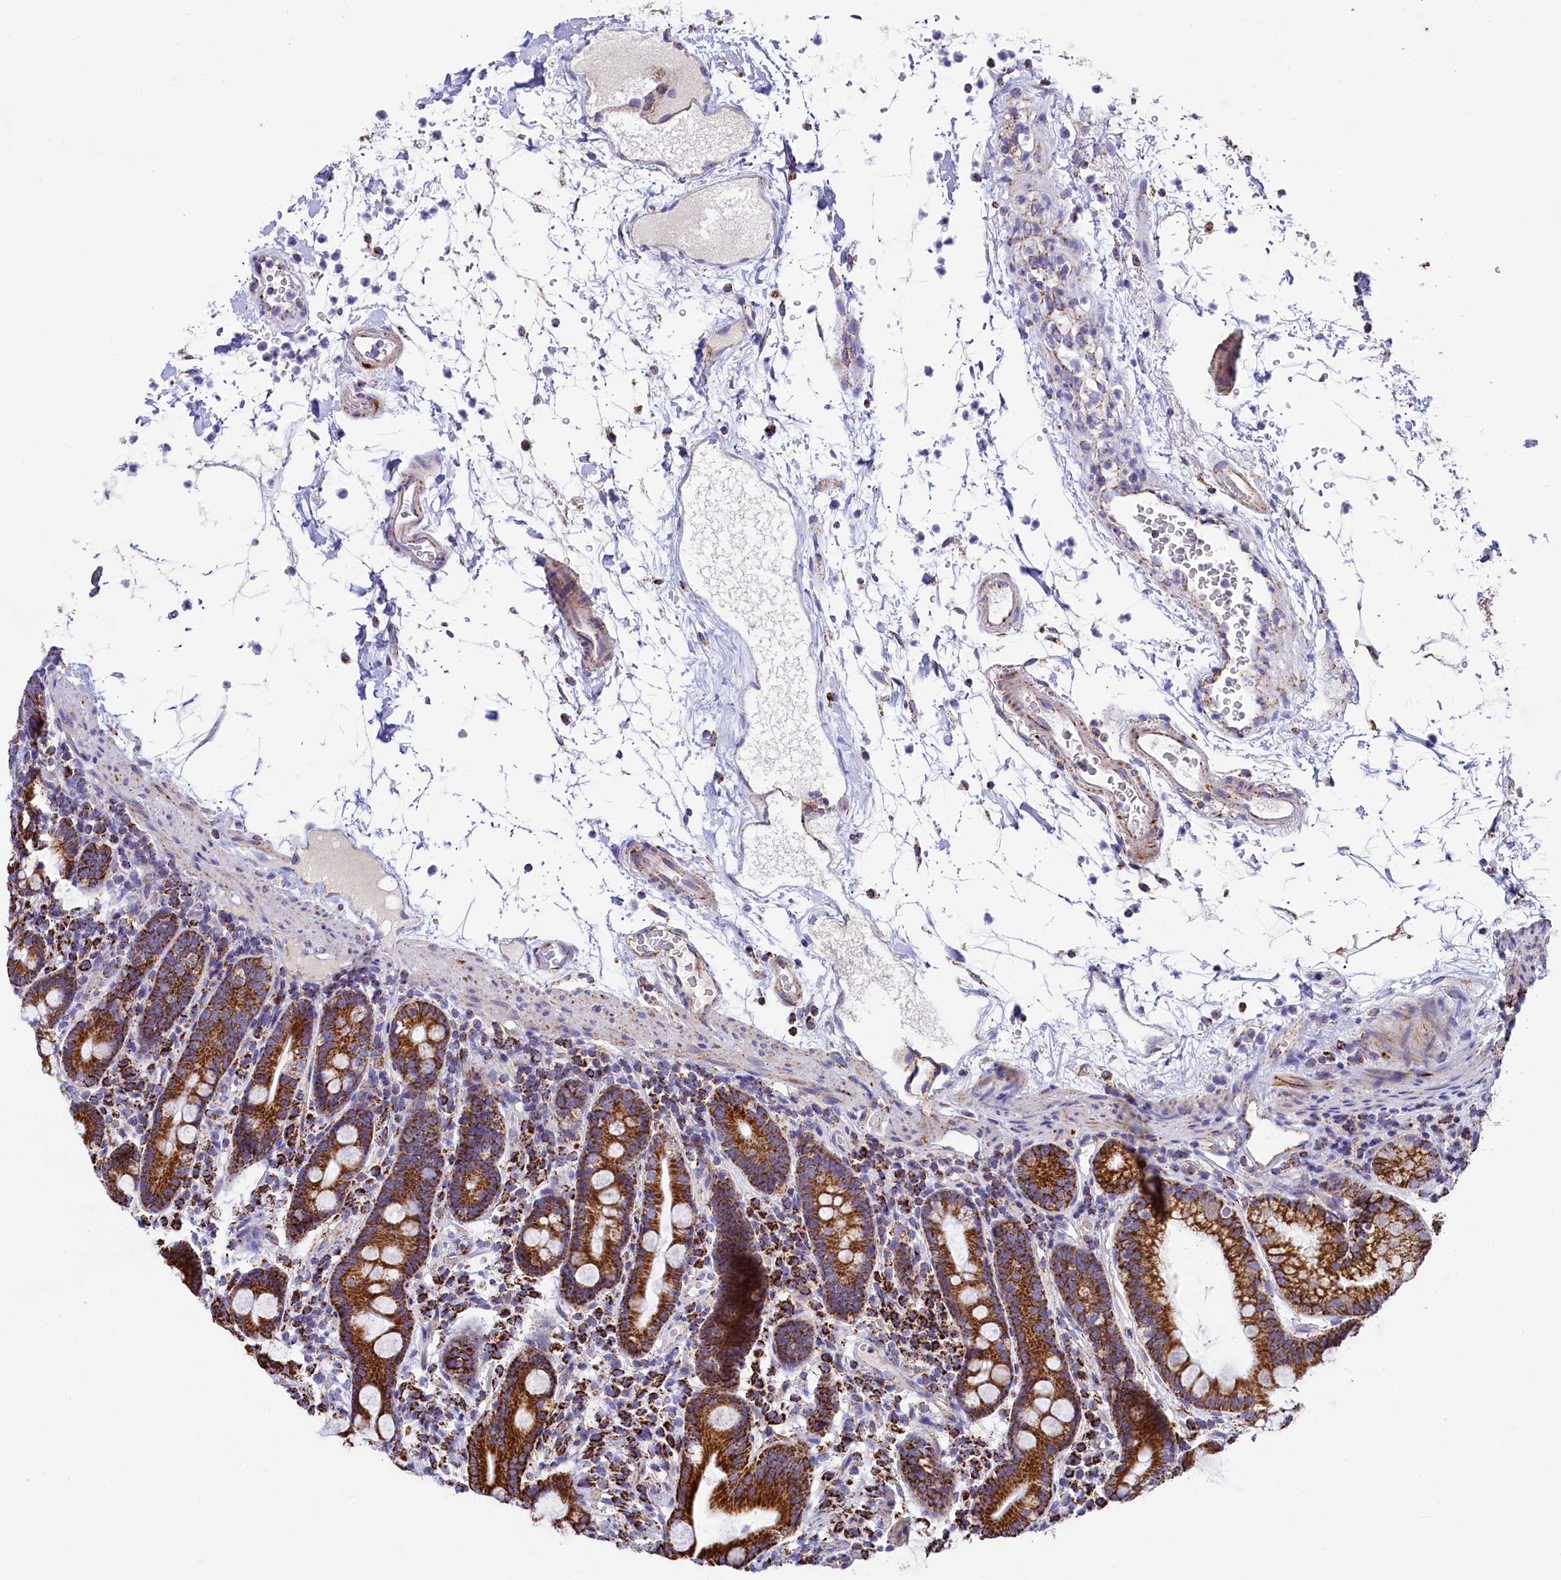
{"staining": {"intensity": "strong", "quantity": ">75%", "location": "cytoplasmic/membranous"}, "tissue": "duodenum", "cell_type": "Glandular cells", "image_type": "normal", "snomed": [{"axis": "morphology", "description": "Normal tissue, NOS"}, {"axis": "topography", "description": "Duodenum"}], "caption": "A histopathology image showing strong cytoplasmic/membranous staining in approximately >75% of glandular cells in benign duodenum, as visualized by brown immunohistochemical staining.", "gene": "IDH3A", "patient": {"sex": "male", "age": 54}}